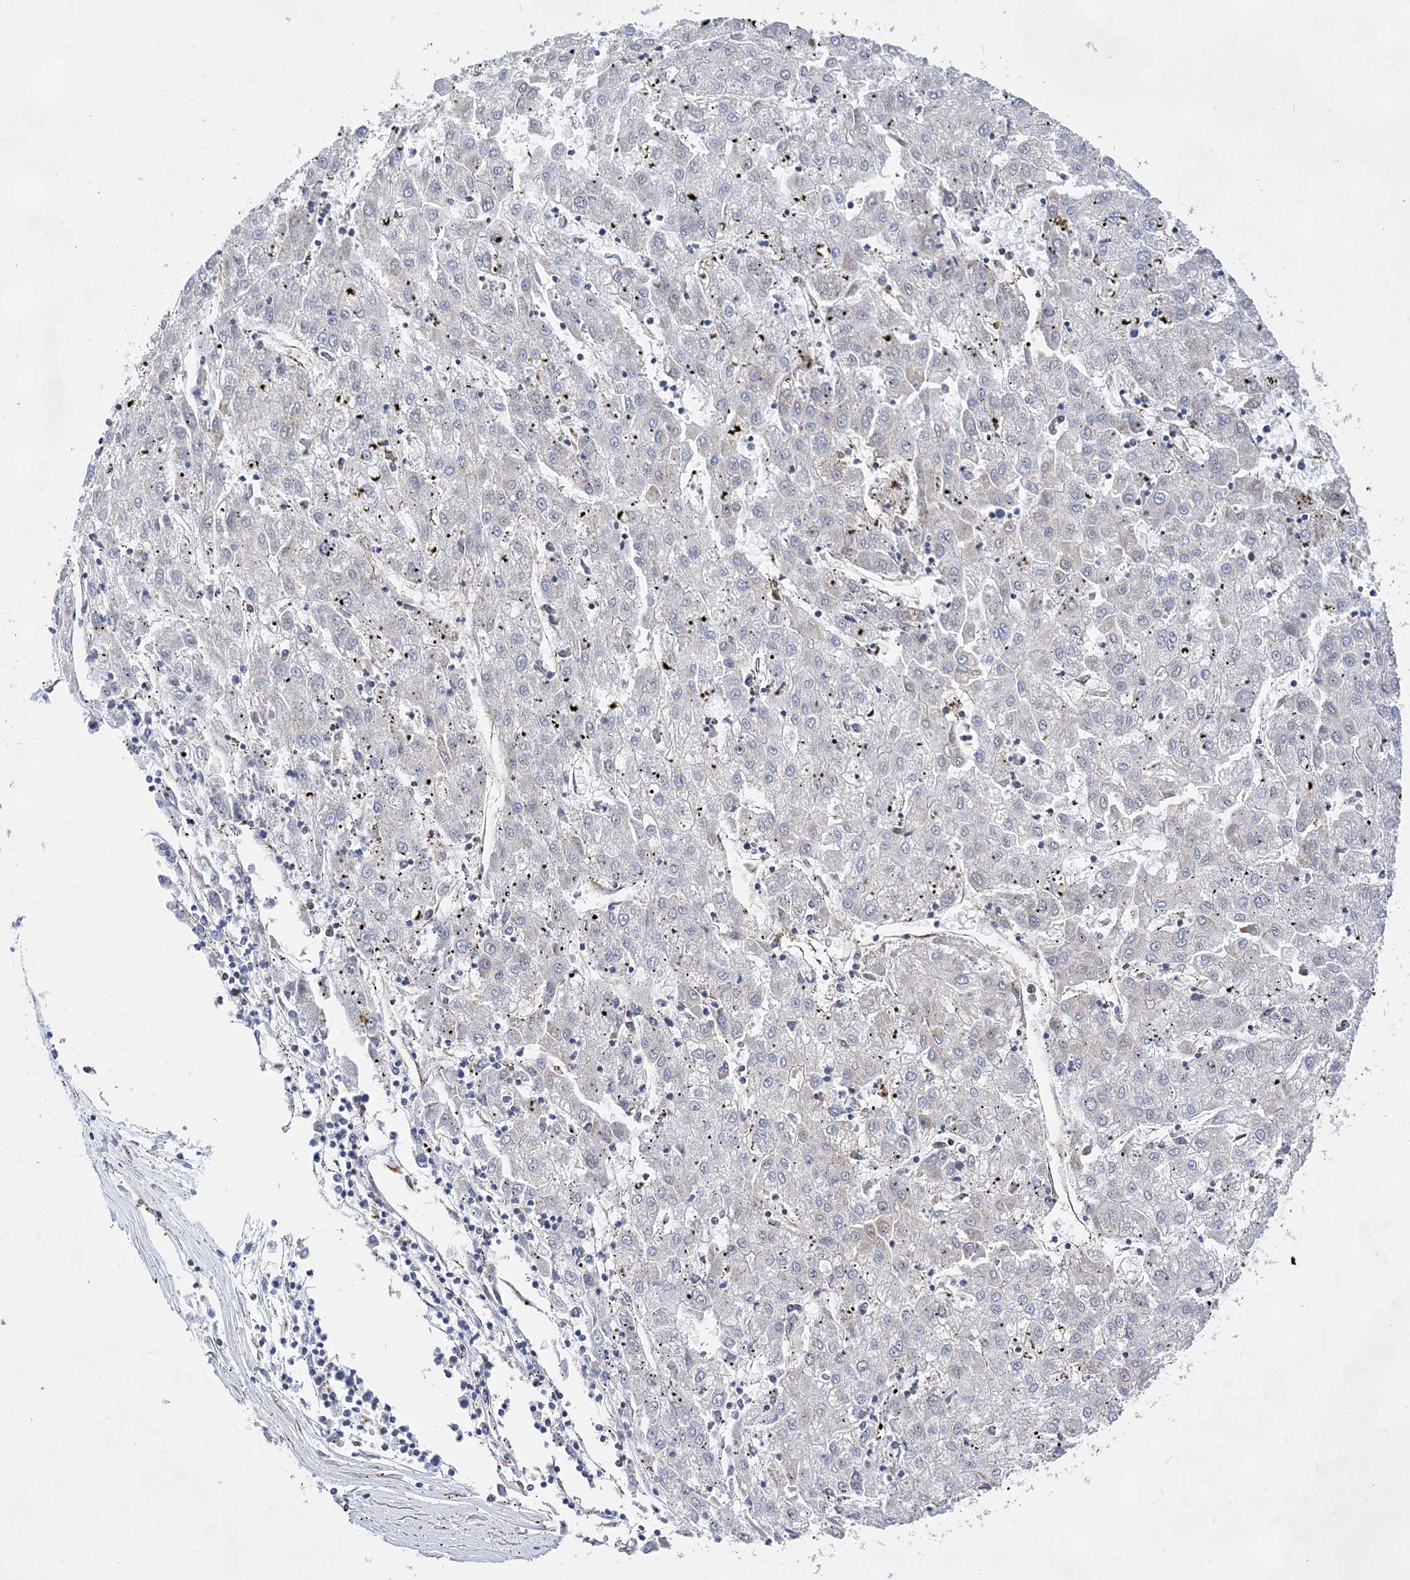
{"staining": {"intensity": "weak", "quantity": "<25%", "location": "cytoplasmic/membranous"}, "tissue": "liver cancer", "cell_type": "Tumor cells", "image_type": "cancer", "snomed": [{"axis": "morphology", "description": "Carcinoma, Hepatocellular, NOS"}, {"axis": "topography", "description": "Liver"}], "caption": "Protein analysis of liver hepatocellular carcinoma reveals no significant staining in tumor cells.", "gene": "ACOT9", "patient": {"sex": "male", "age": 72}}